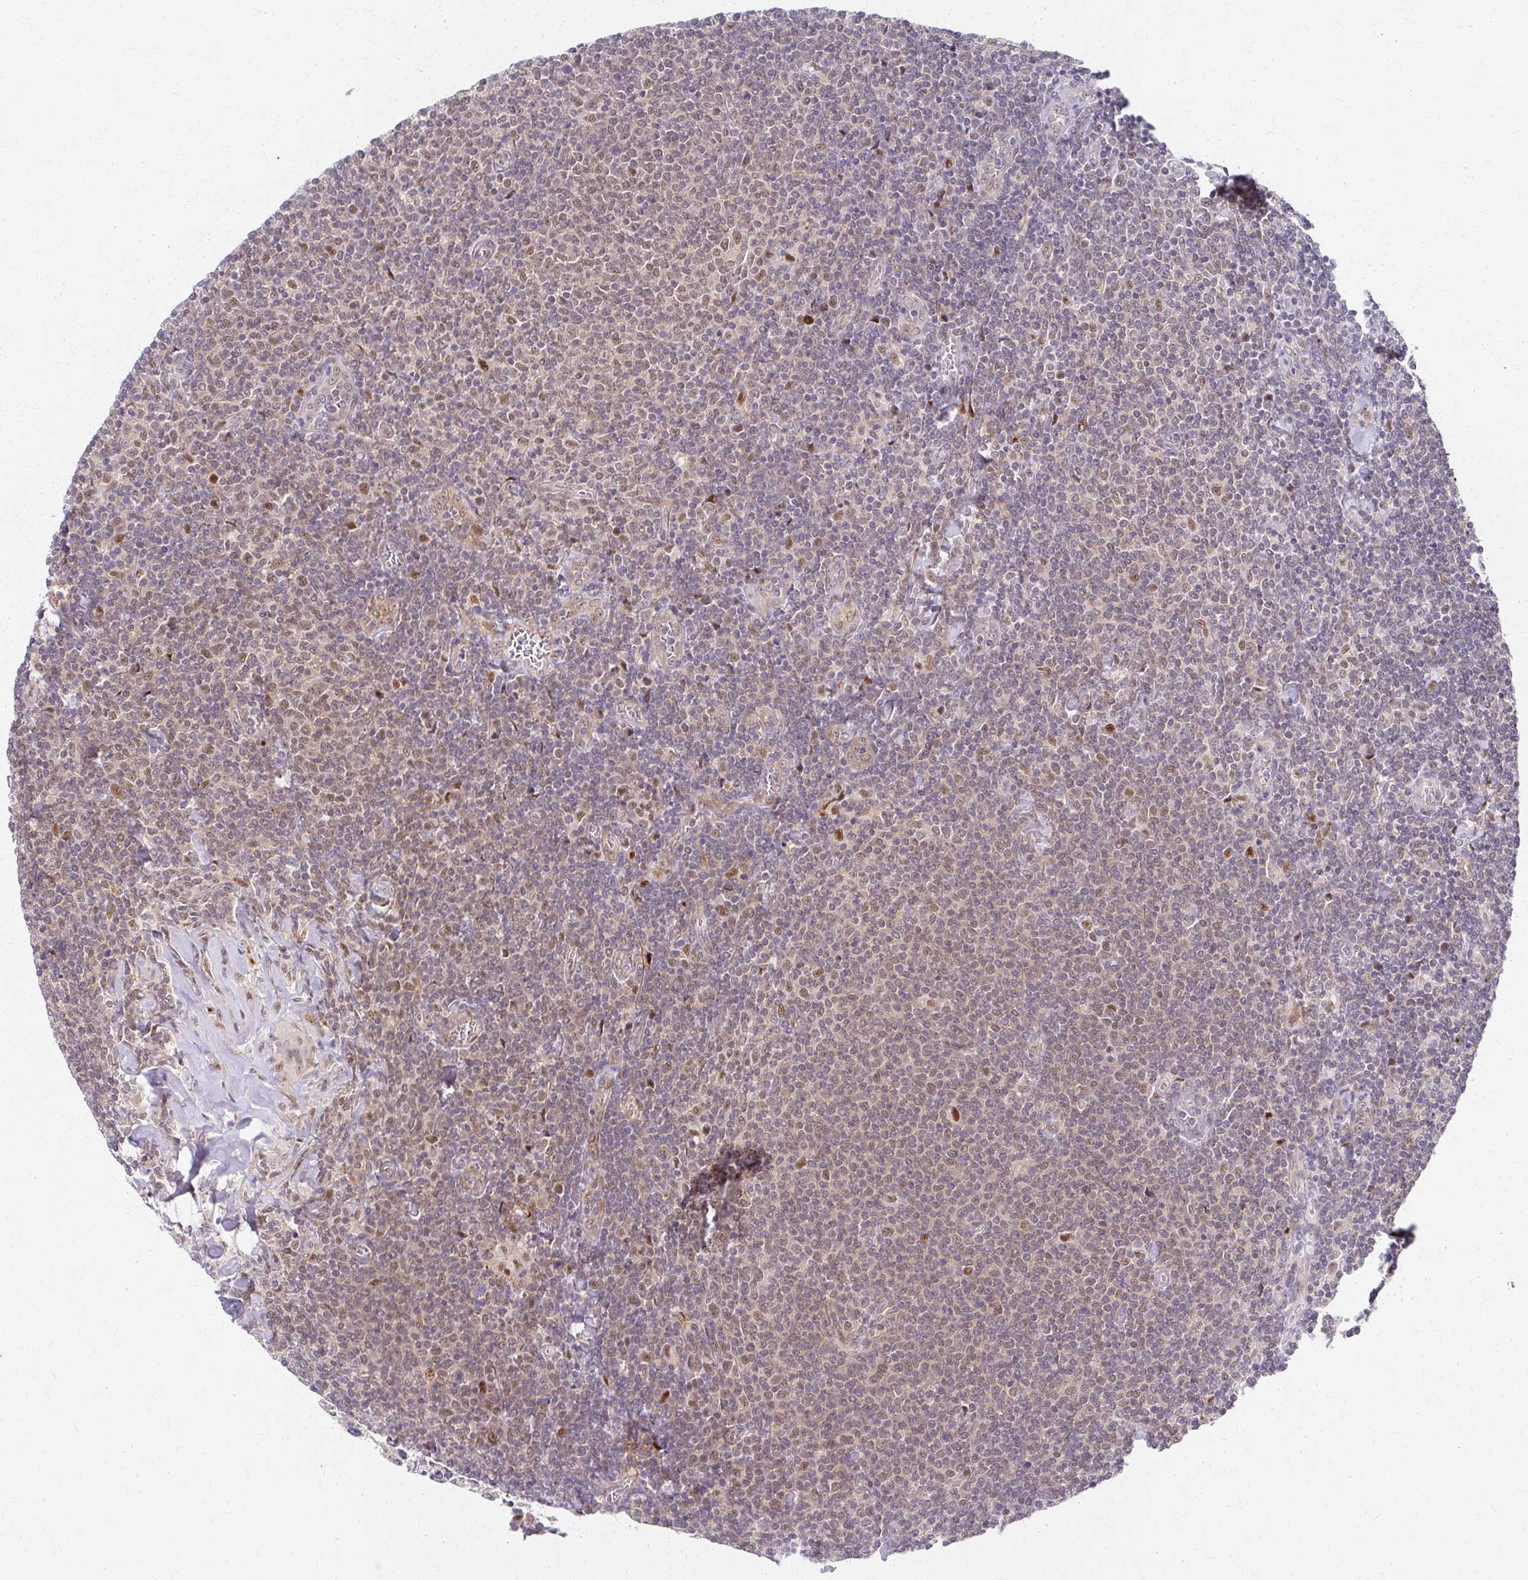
{"staining": {"intensity": "weak", "quantity": ">75%", "location": "nuclear"}, "tissue": "lymphoma", "cell_type": "Tumor cells", "image_type": "cancer", "snomed": [{"axis": "morphology", "description": "Malignant lymphoma, non-Hodgkin's type, Low grade"}, {"axis": "topography", "description": "Lymph node"}], "caption": "IHC image of human lymphoma stained for a protein (brown), which reveals low levels of weak nuclear expression in approximately >75% of tumor cells.", "gene": "PSMD7", "patient": {"sex": "male", "age": 52}}